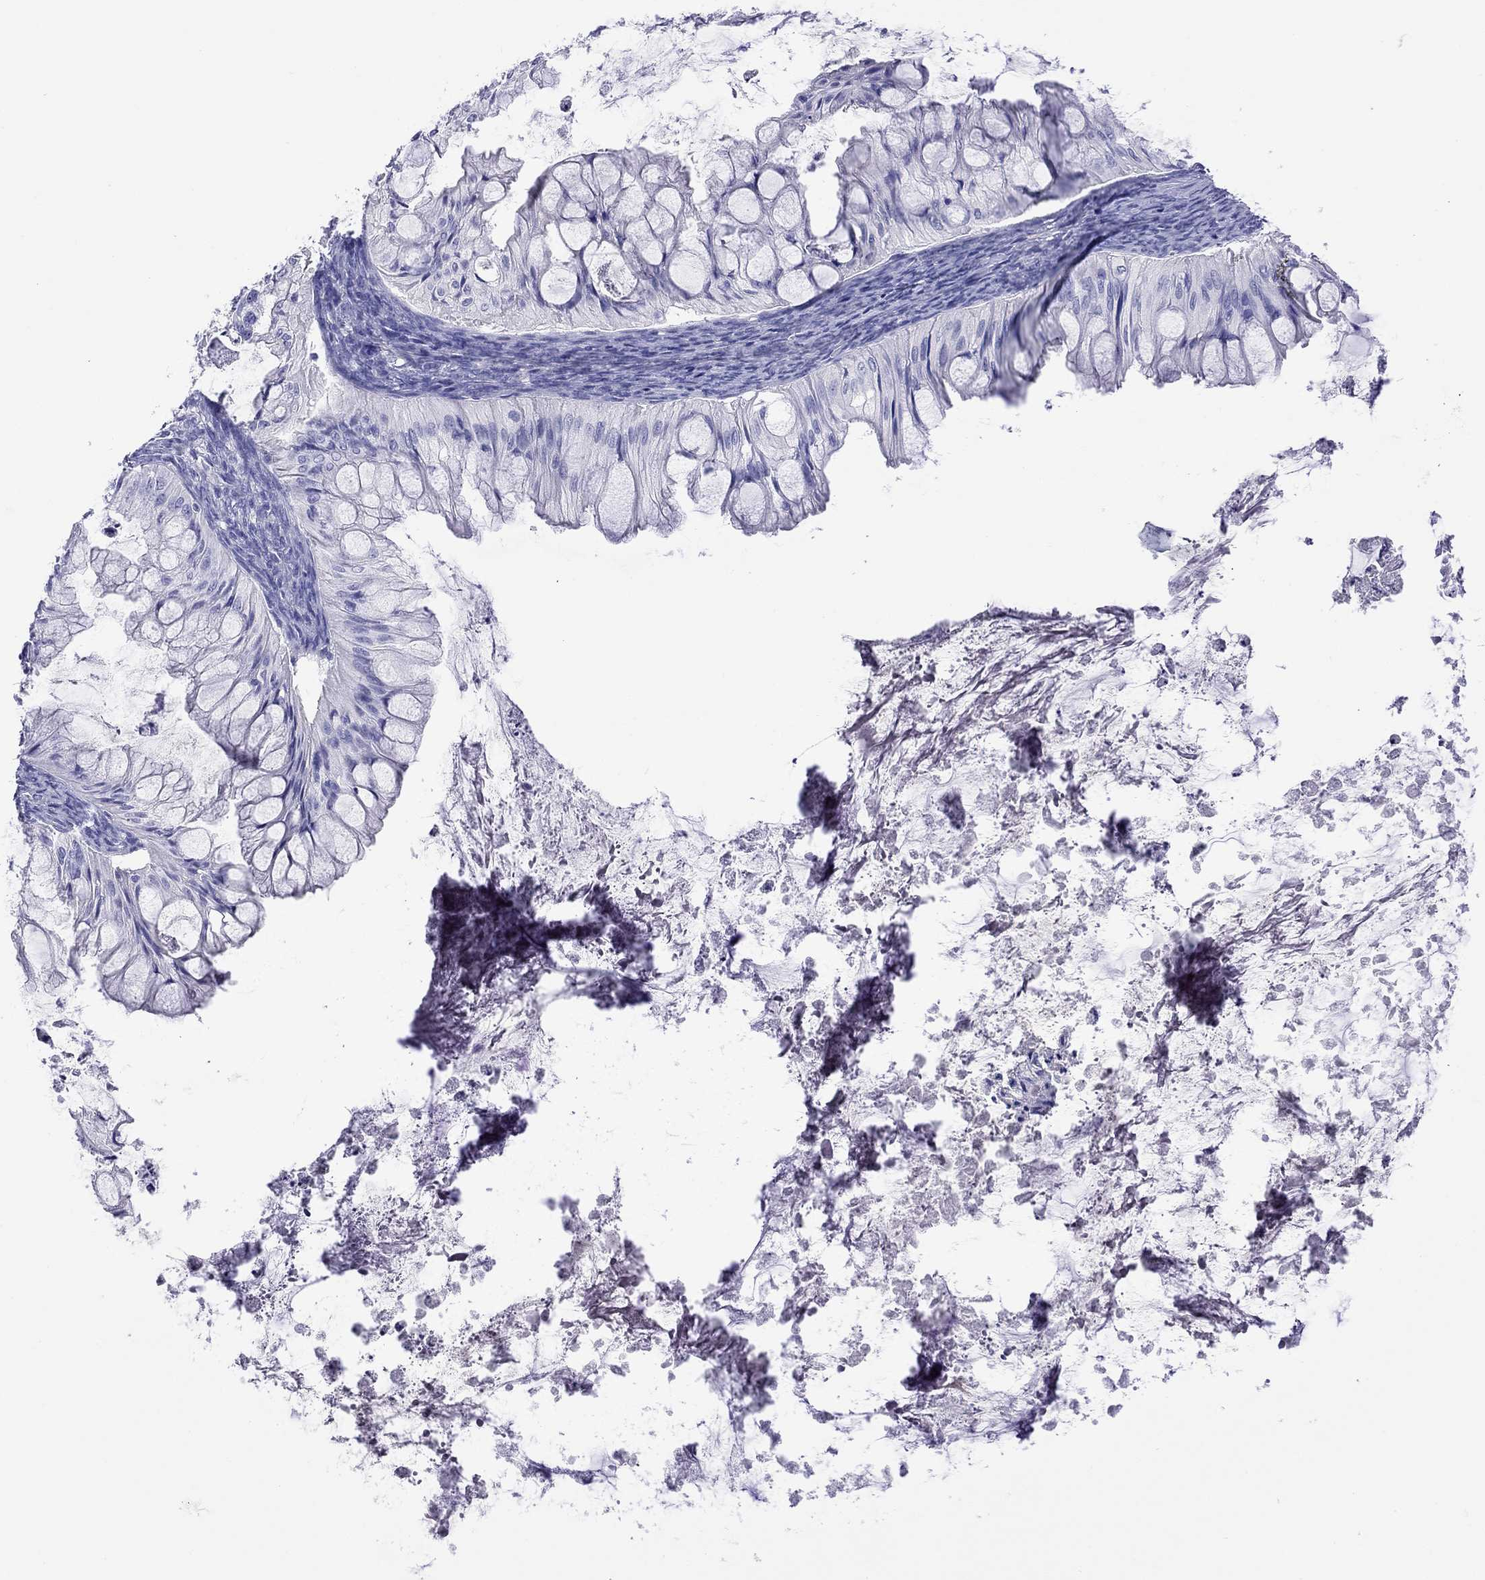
{"staining": {"intensity": "negative", "quantity": "none", "location": "none"}, "tissue": "ovarian cancer", "cell_type": "Tumor cells", "image_type": "cancer", "snomed": [{"axis": "morphology", "description": "Cystadenocarcinoma, mucinous, NOS"}, {"axis": "topography", "description": "Ovary"}], "caption": "A high-resolution micrograph shows immunohistochemistry (IHC) staining of ovarian cancer (mucinous cystadenocarcinoma), which shows no significant staining in tumor cells.", "gene": "KIAA2012", "patient": {"sex": "female", "age": 57}}